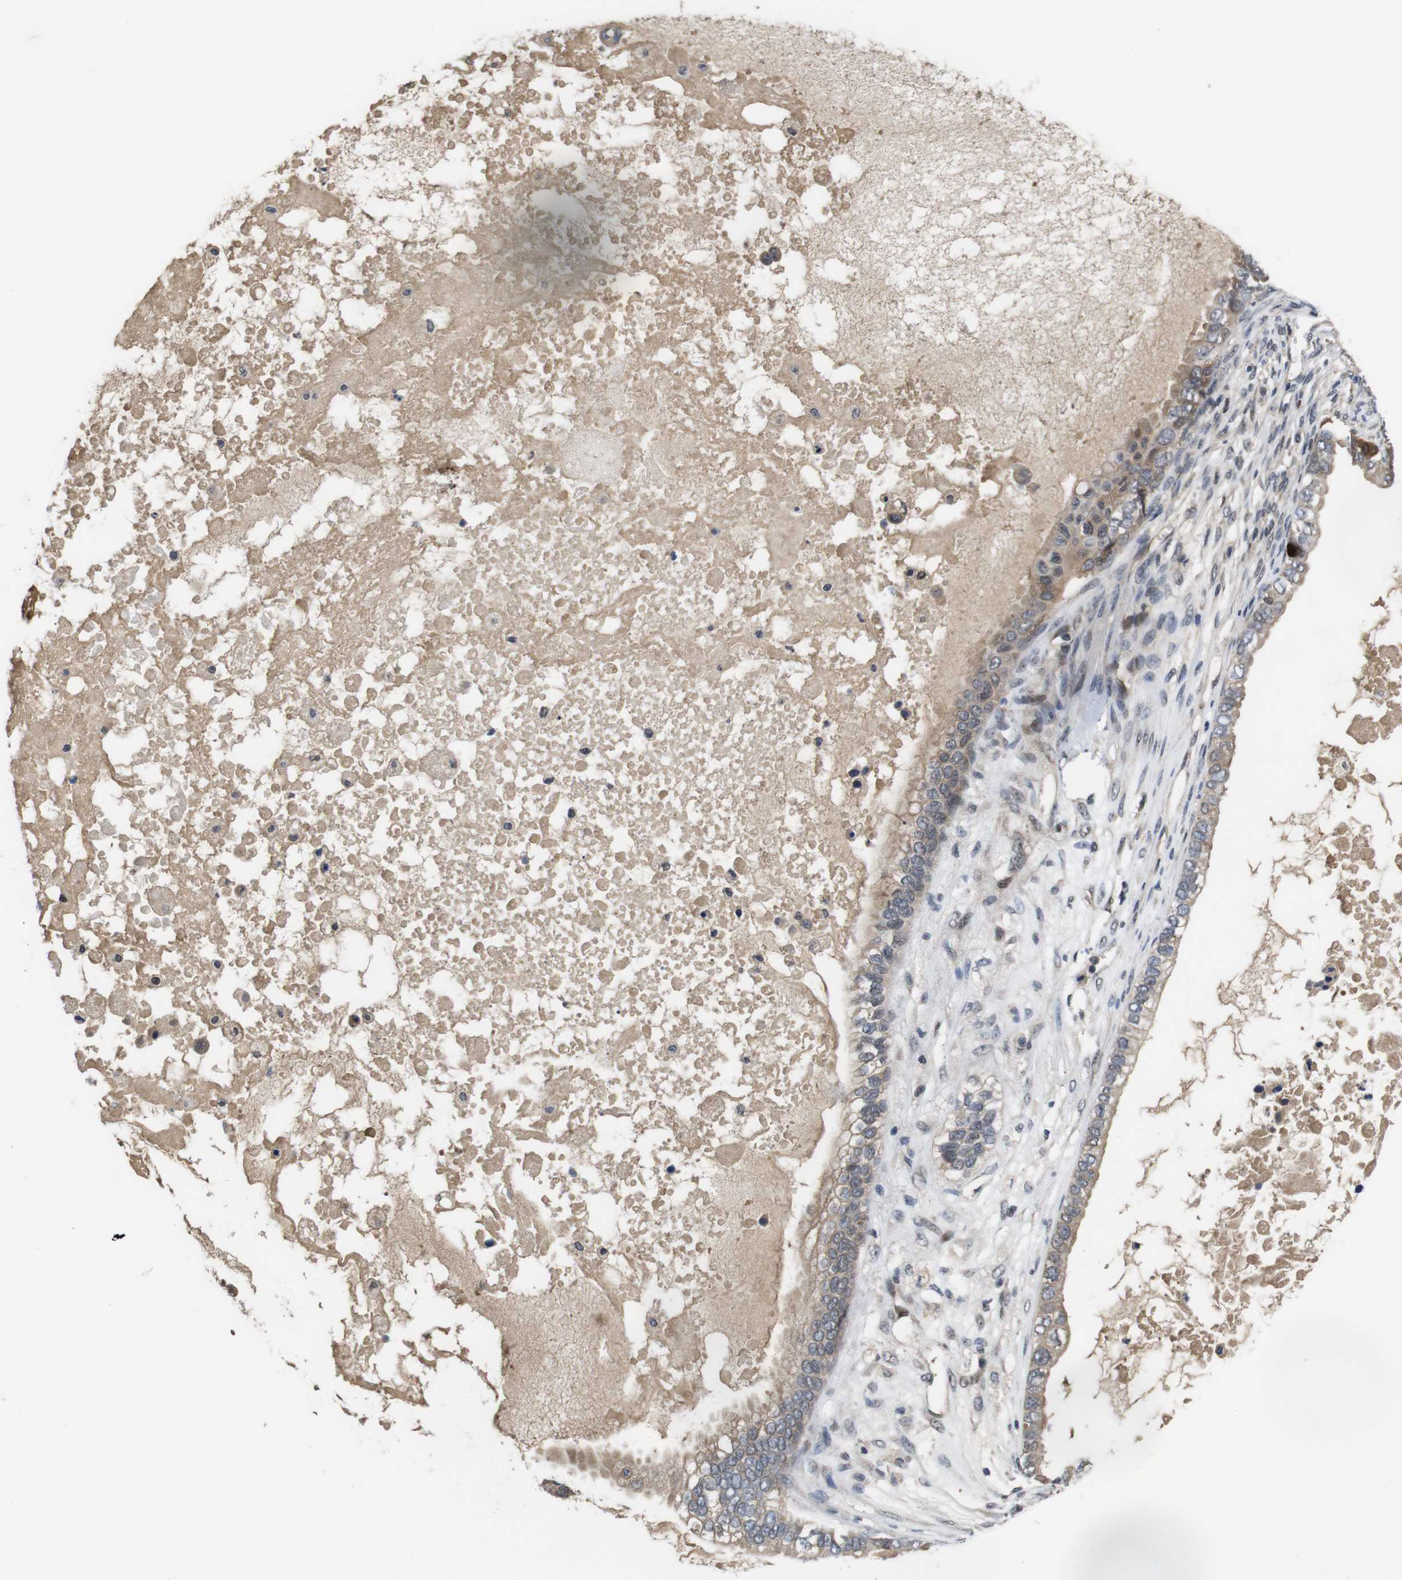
{"staining": {"intensity": "moderate", "quantity": "25%-75%", "location": "cytoplasmic/membranous"}, "tissue": "ovarian cancer", "cell_type": "Tumor cells", "image_type": "cancer", "snomed": [{"axis": "morphology", "description": "Cystadenocarcinoma, mucinous, NOS"}, {"axis": "topography", "description": "Ovary"}], "caption": "Protein expression analysis of human mucinous cystadenocarcinoma (ovarian) reveals moderate cytoplasmic/membranous expression in approximately 25%-75% of tumor cells.", "gene": "ZBTB46", "patient": {"sex": "female", "age": 80}}